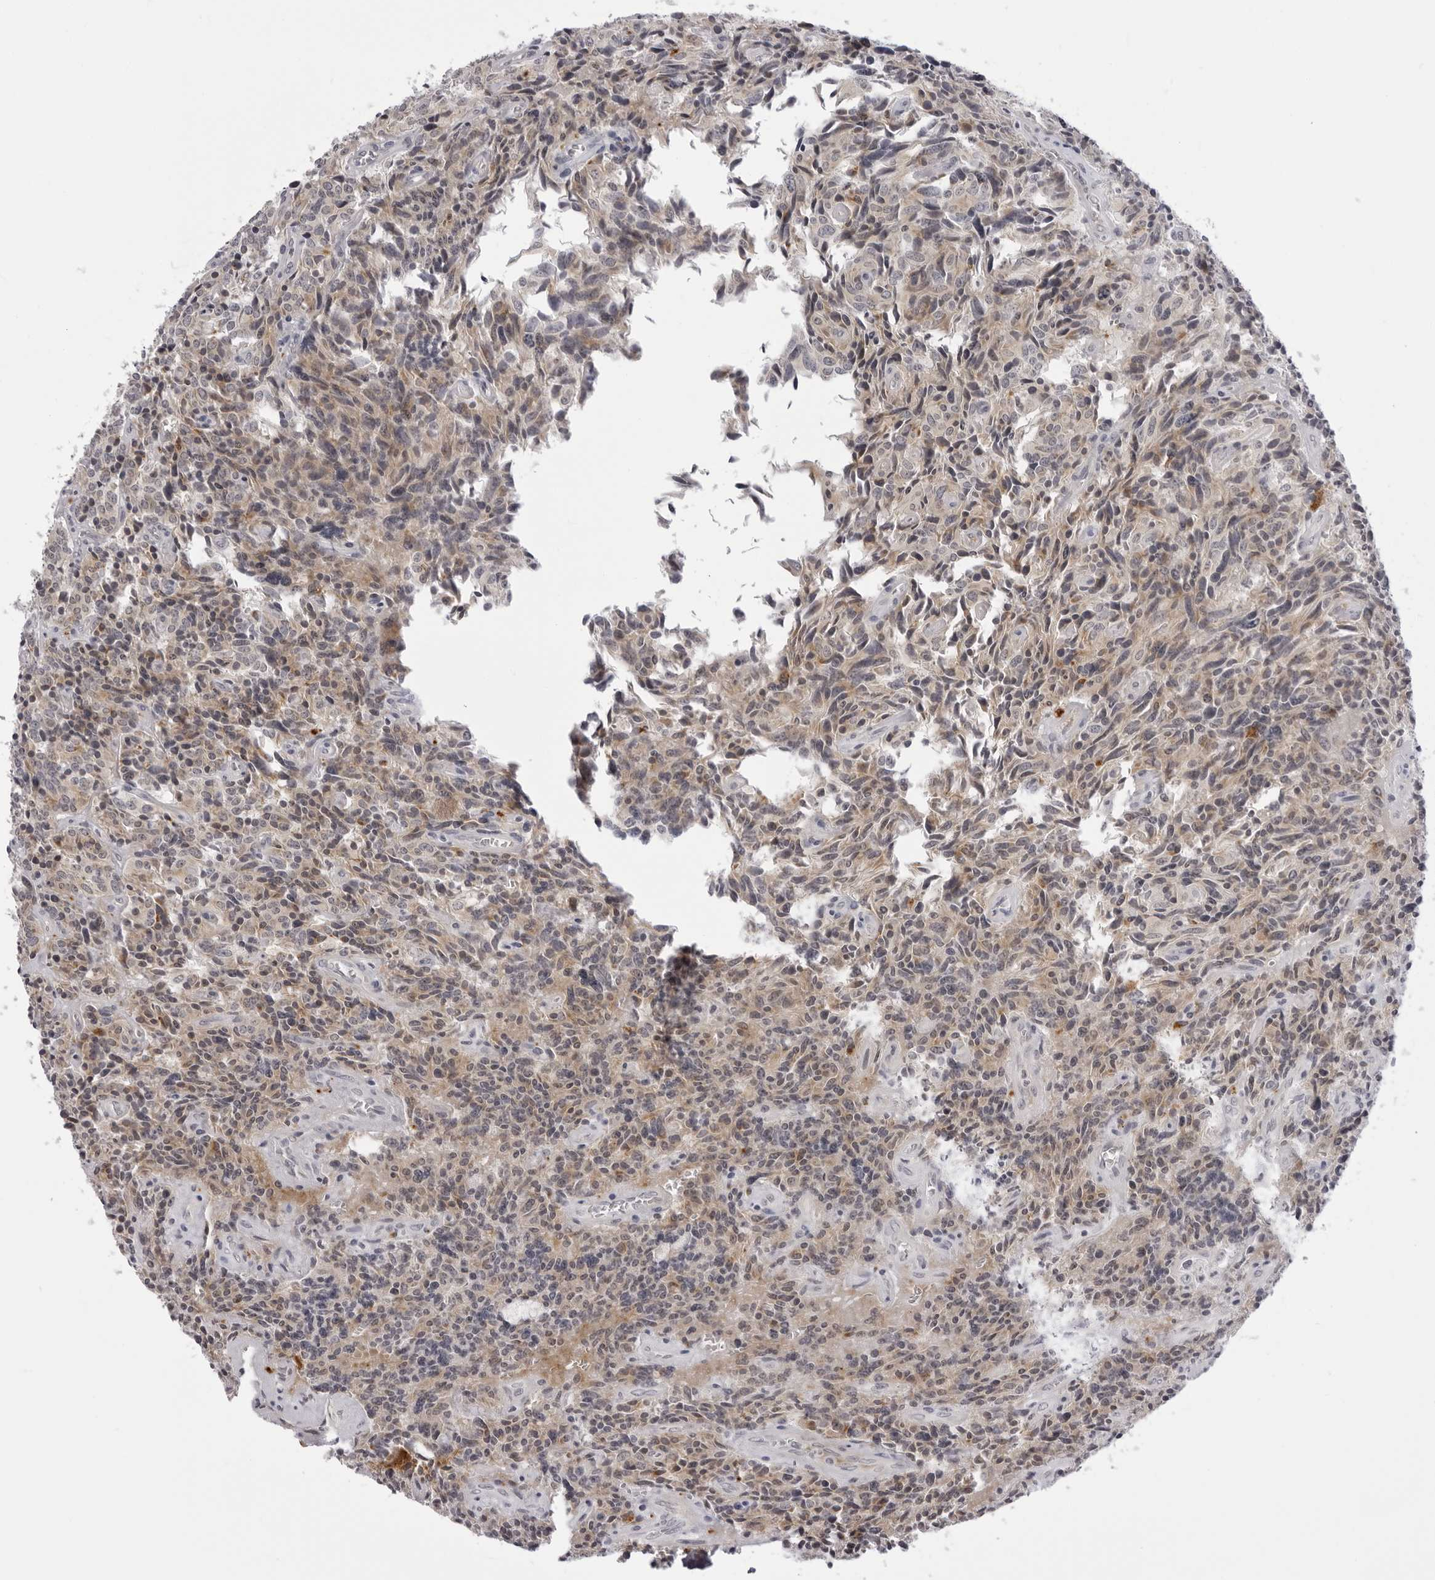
{"staining": {"intensity": "weak", "quantity": "25%-75%", "location": "cytoplasmic/membranous"}, "tissue": "carcinoid", "cell_type": "Tumor cells", "image_type": "cancer", "snomed": [{"axis": "morphology", "description": "Carcinoid, malignant, NOS"}, {"axis": "topography", "description": "Lung"}], "caption": "Carcinoid stained for a protein (brown) demonstrates weak cytoplasmic/membranous positive staining in approximately 25%-75% of tumor cells.", "gene": "SUGCT", "patient": {"sex": "female", "age": 46}}